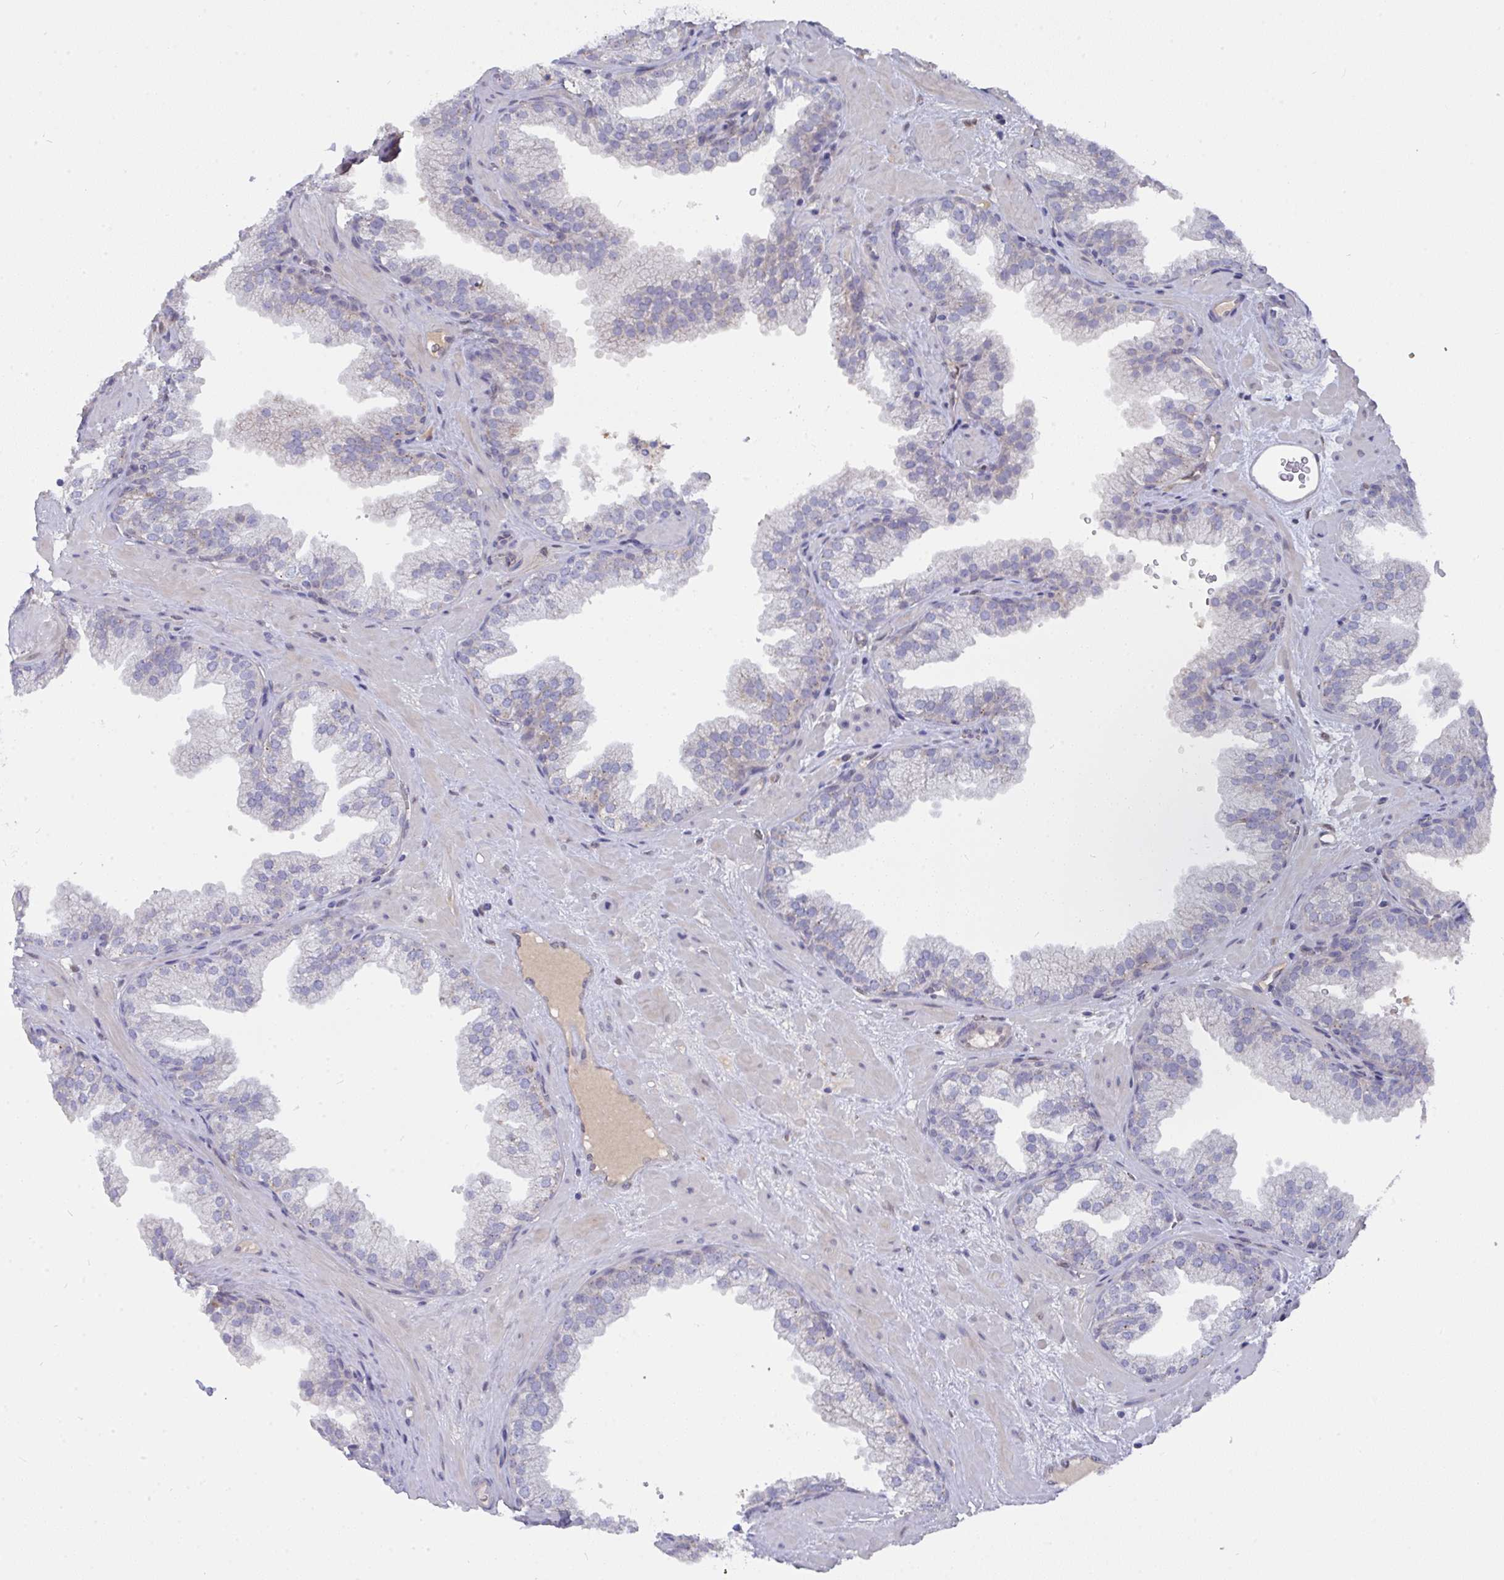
{"staining": {"intensity": "weak", "quantity": "<25%", "location": "cytoplasmic/membranous"}, "tissue": "prostate", "cell_type": "Glandular cells", "image_type": "normal", "snomed": [{"axis": "morphology", "description": "Normal tissue, NOS"}, {"axis": "topography", "description": "Prostate"}], "caption": "The histopathology image shows no staining of glandular cells in normal prostate.", "gene": "L3HYPDH", "patient": {"sex": "male", "age": 37}}